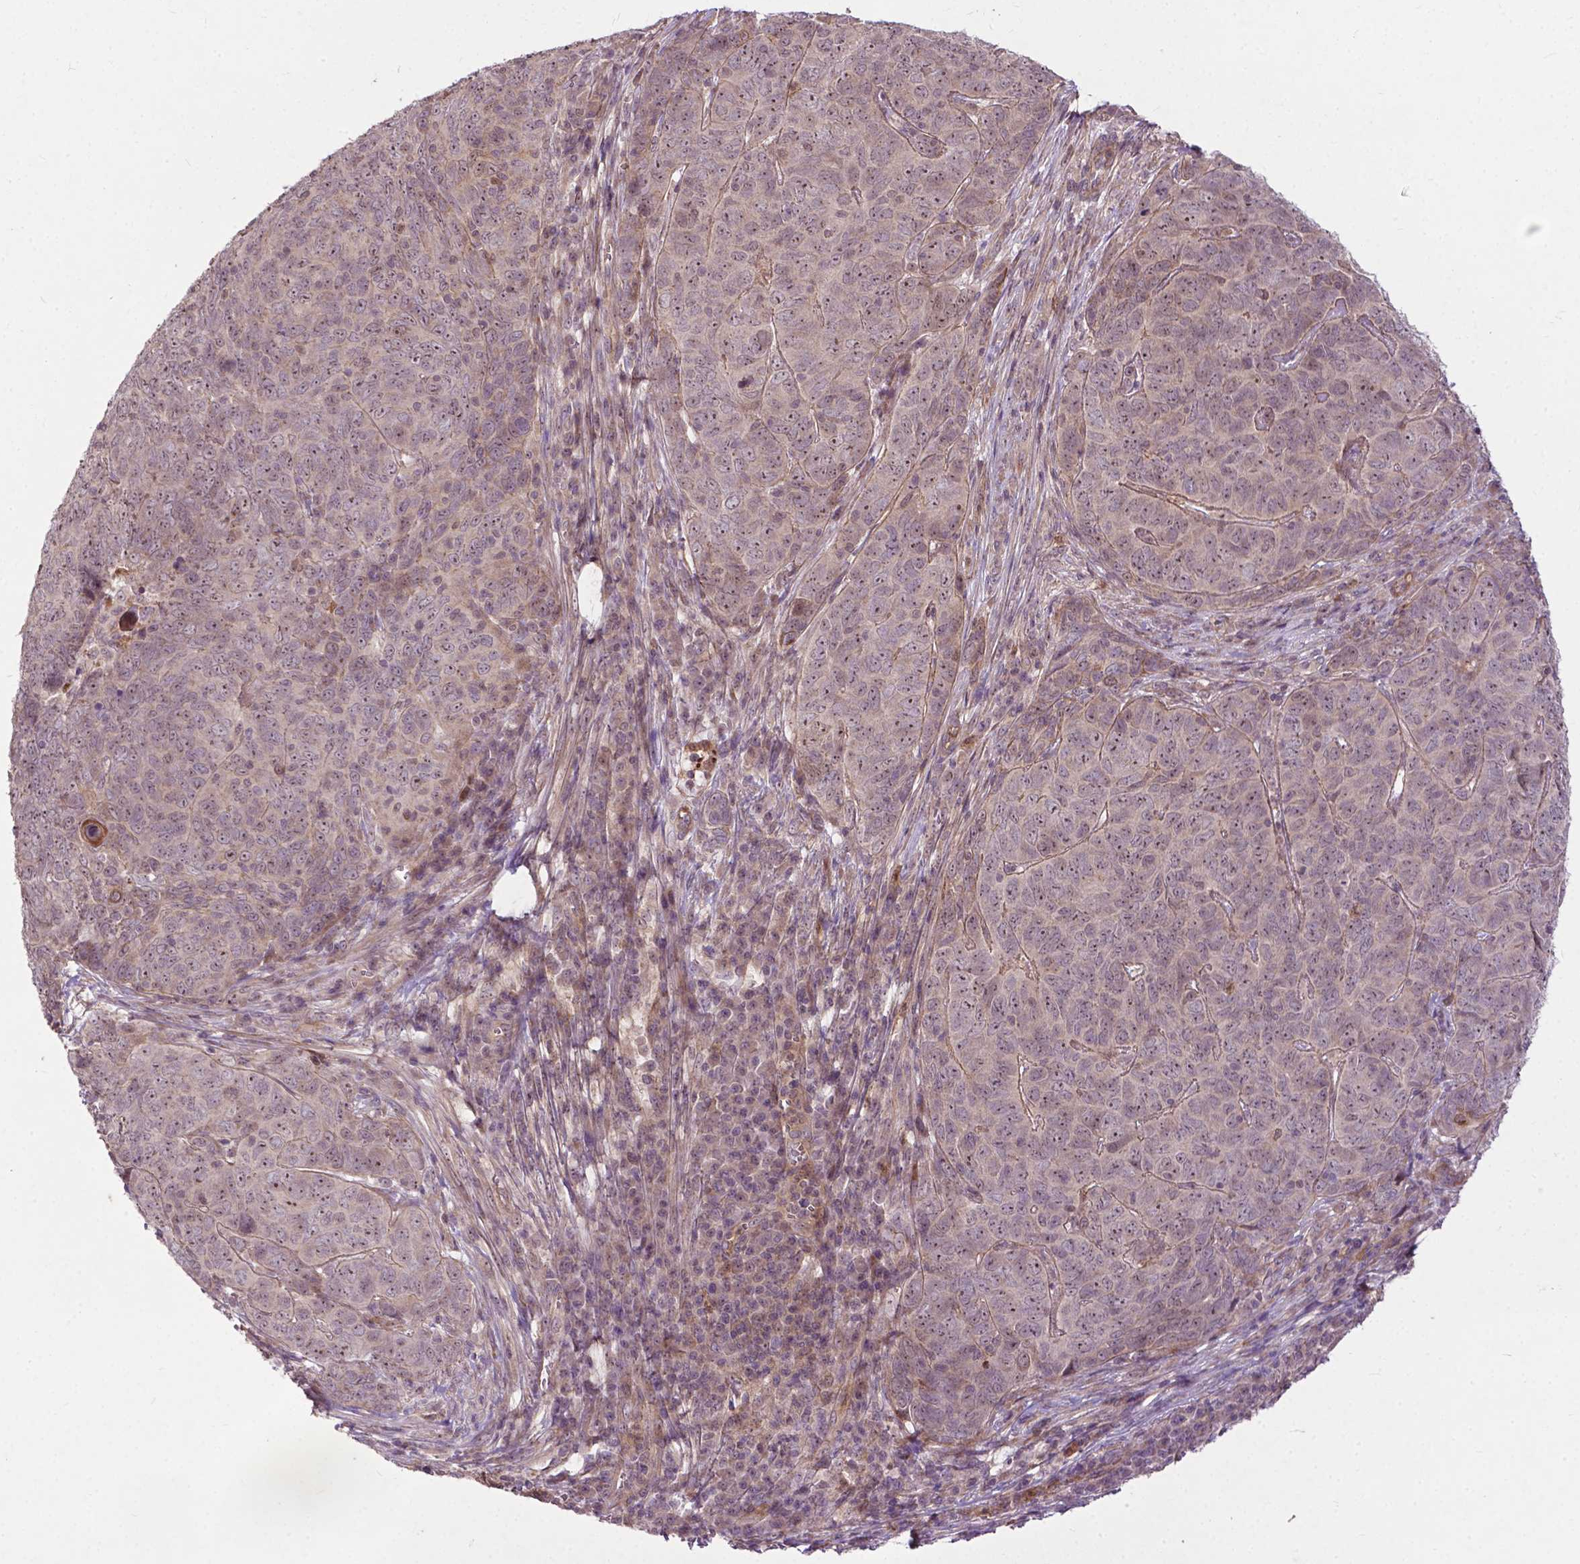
{"staining": {"intensity": "negative", "quantity": "none", "location": "none"}, "tissue": "skin cancer", "cell_type": "Tumor cells", "image_type": "cancer", "snomed": [{"axis": "morphology", "description": "Squamous cell carcinoma, NOS"}, {"axis": "topography", "description": "Skin"}, {"axis": "topography", "description": "Anal"}], "caption": "Tumor cells show no significant staining in squamous cell carcinoma (skin).", "gene": "PARP3", "patient": {"sex": "female", "age": 51}}